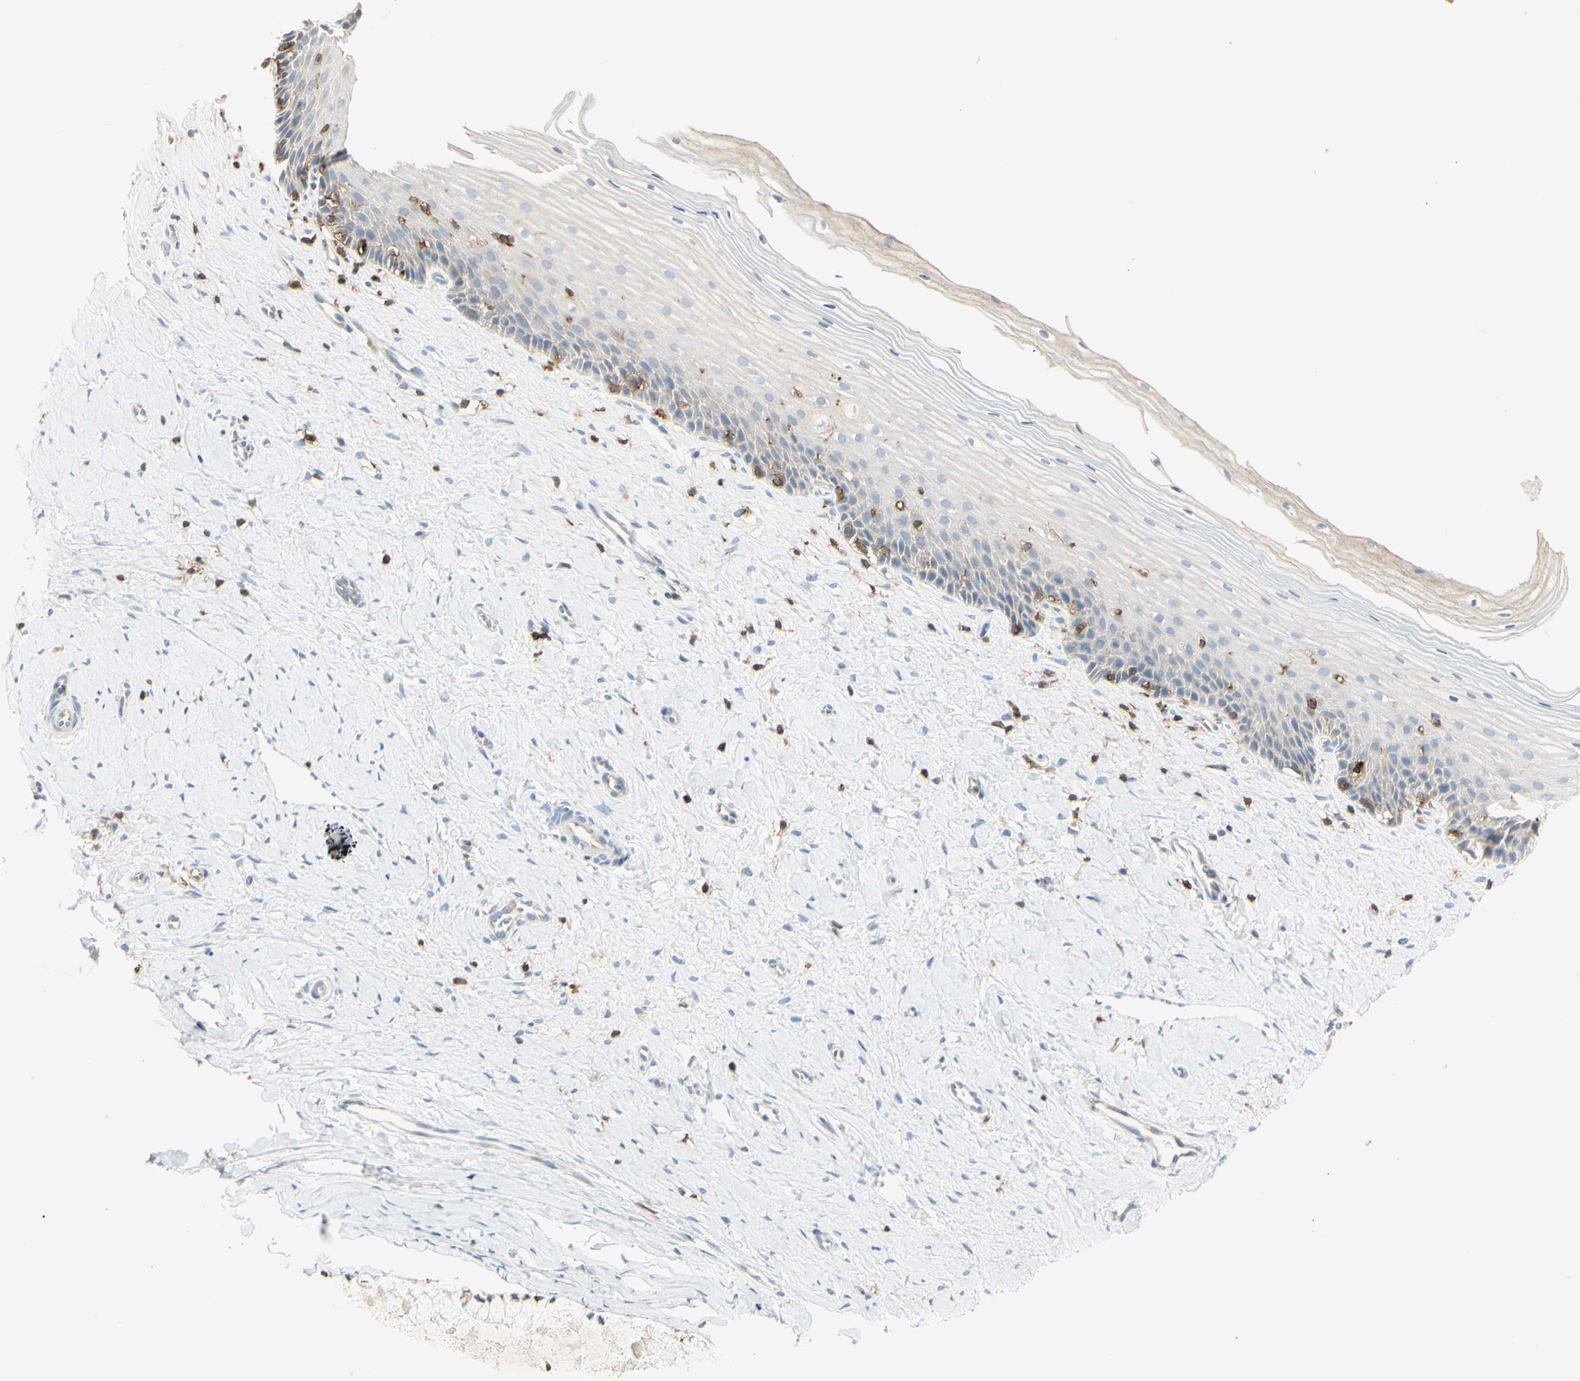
{"staining": {"intensity": "negative", "quantity": "none", "location": "none"}, "tissue": "cervix", "cell_type": "Glandular cells", "image_type": "normal", "snomed": [{"axis": "morphology", "description": "Normal tissue, NOS"}, {"axis": "topography", "description": "Cervix"}], "caption": "This is an immunohistochemistry (IHC) photomicrograph of unremarkable cervix. There is no staining in glandular cells.", "gene": "ITGB2", "patient": {"sex": "female", "age": 39}}